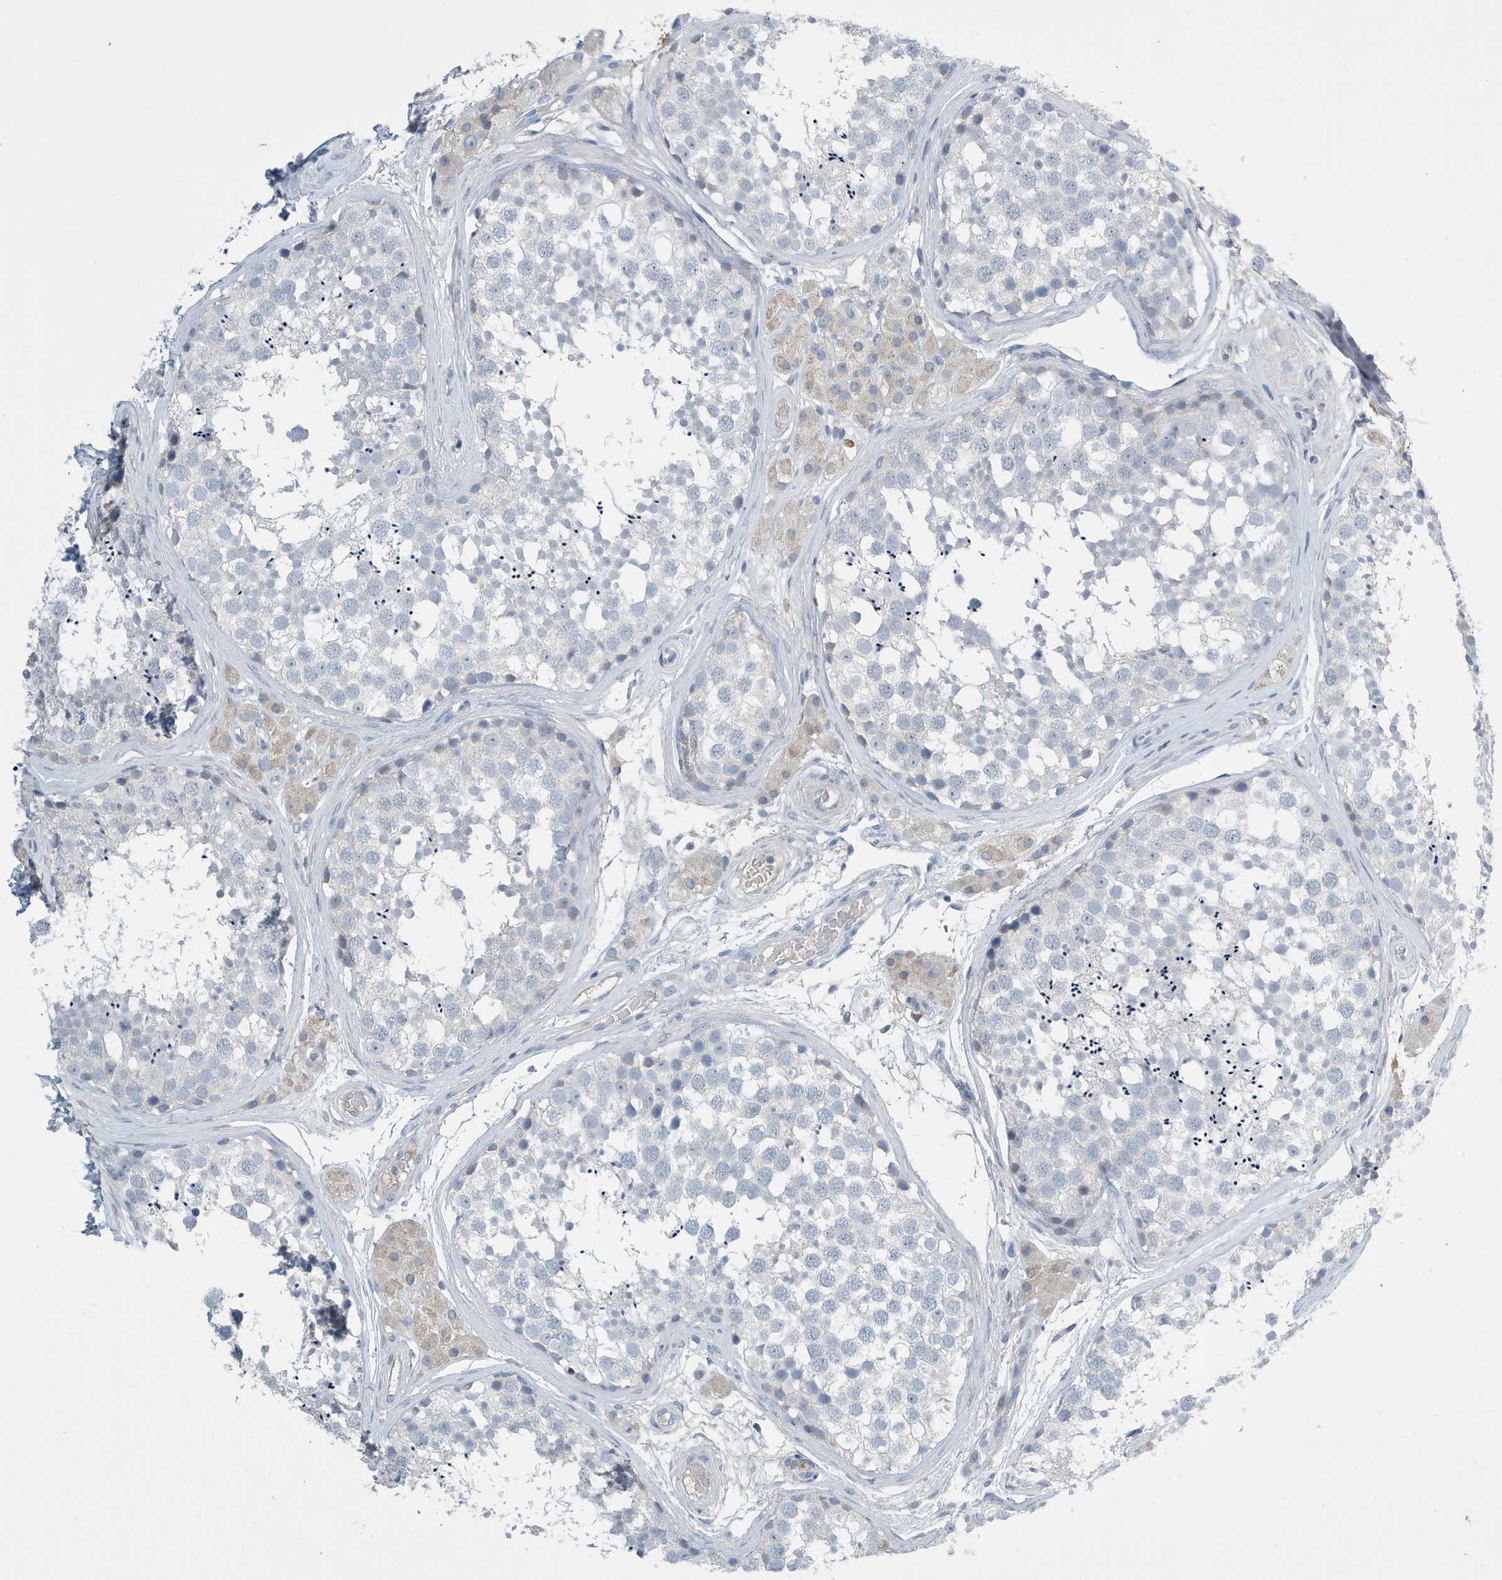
{"staining": {"intensity": "negative", "quantity": "none", "location": "none"}, "tissue": "testis", "cell_type": "Cells in seminiferous ducts", "image_type": "normal", "snomed": [{"axis": "morphology", "description": "Normal tissue, NOS"}, {"axis": "topography", "description": "Testis"}], "caption": "Benign testis was stained to show a protein in brown. There is no significant positivity in cells in seminiferous ducts. (DAB (3,3'-diaminobenzidine) IHC with hematoxylin counter stain).", "gene": "UGT2B4", "patient": {"sex": "male", "age": 56}}